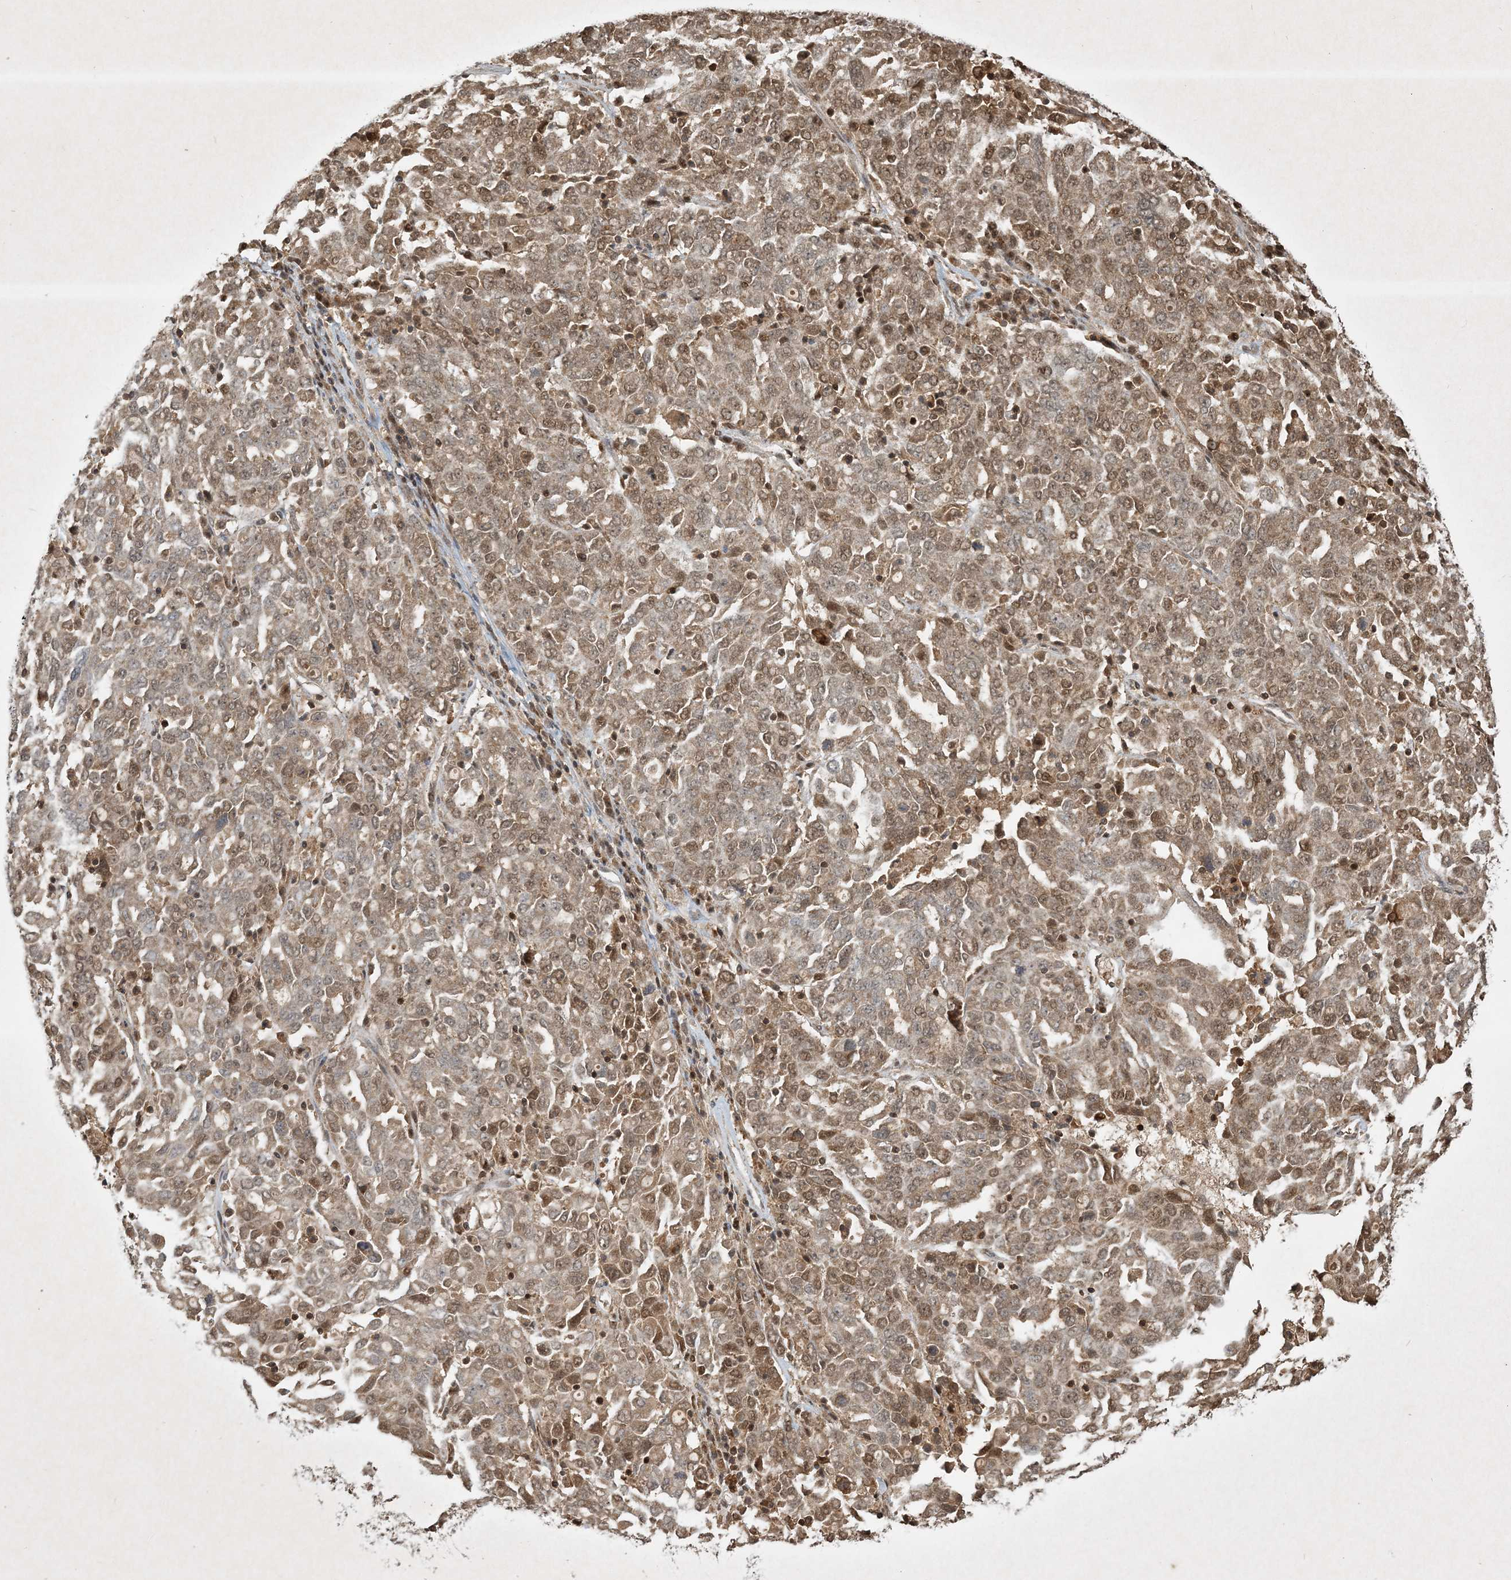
{"staining": {"intensity": "moderate", "quantity": ">75%", "location": "cytoplasmic/membranous,nuclear"}, "tissue": "ovarian cancer", "cell_type": "Tumor cells", "image_type": "cancer", "snomed": [{"axis": "morphology", "description": "Carcinoma, endometroid"}, {"axis": "topography", "description": "Ovary"}], "caption": "Brown immunohistochemical staining in human ovarian cancer (endometroid carcinoma) exhibits moderate cytoplasmic/membranous and nuclear positivity in approximately >75% of tumor cells.", "gene": "PLTP", "patient": {"sex": "female", "age": 62}}